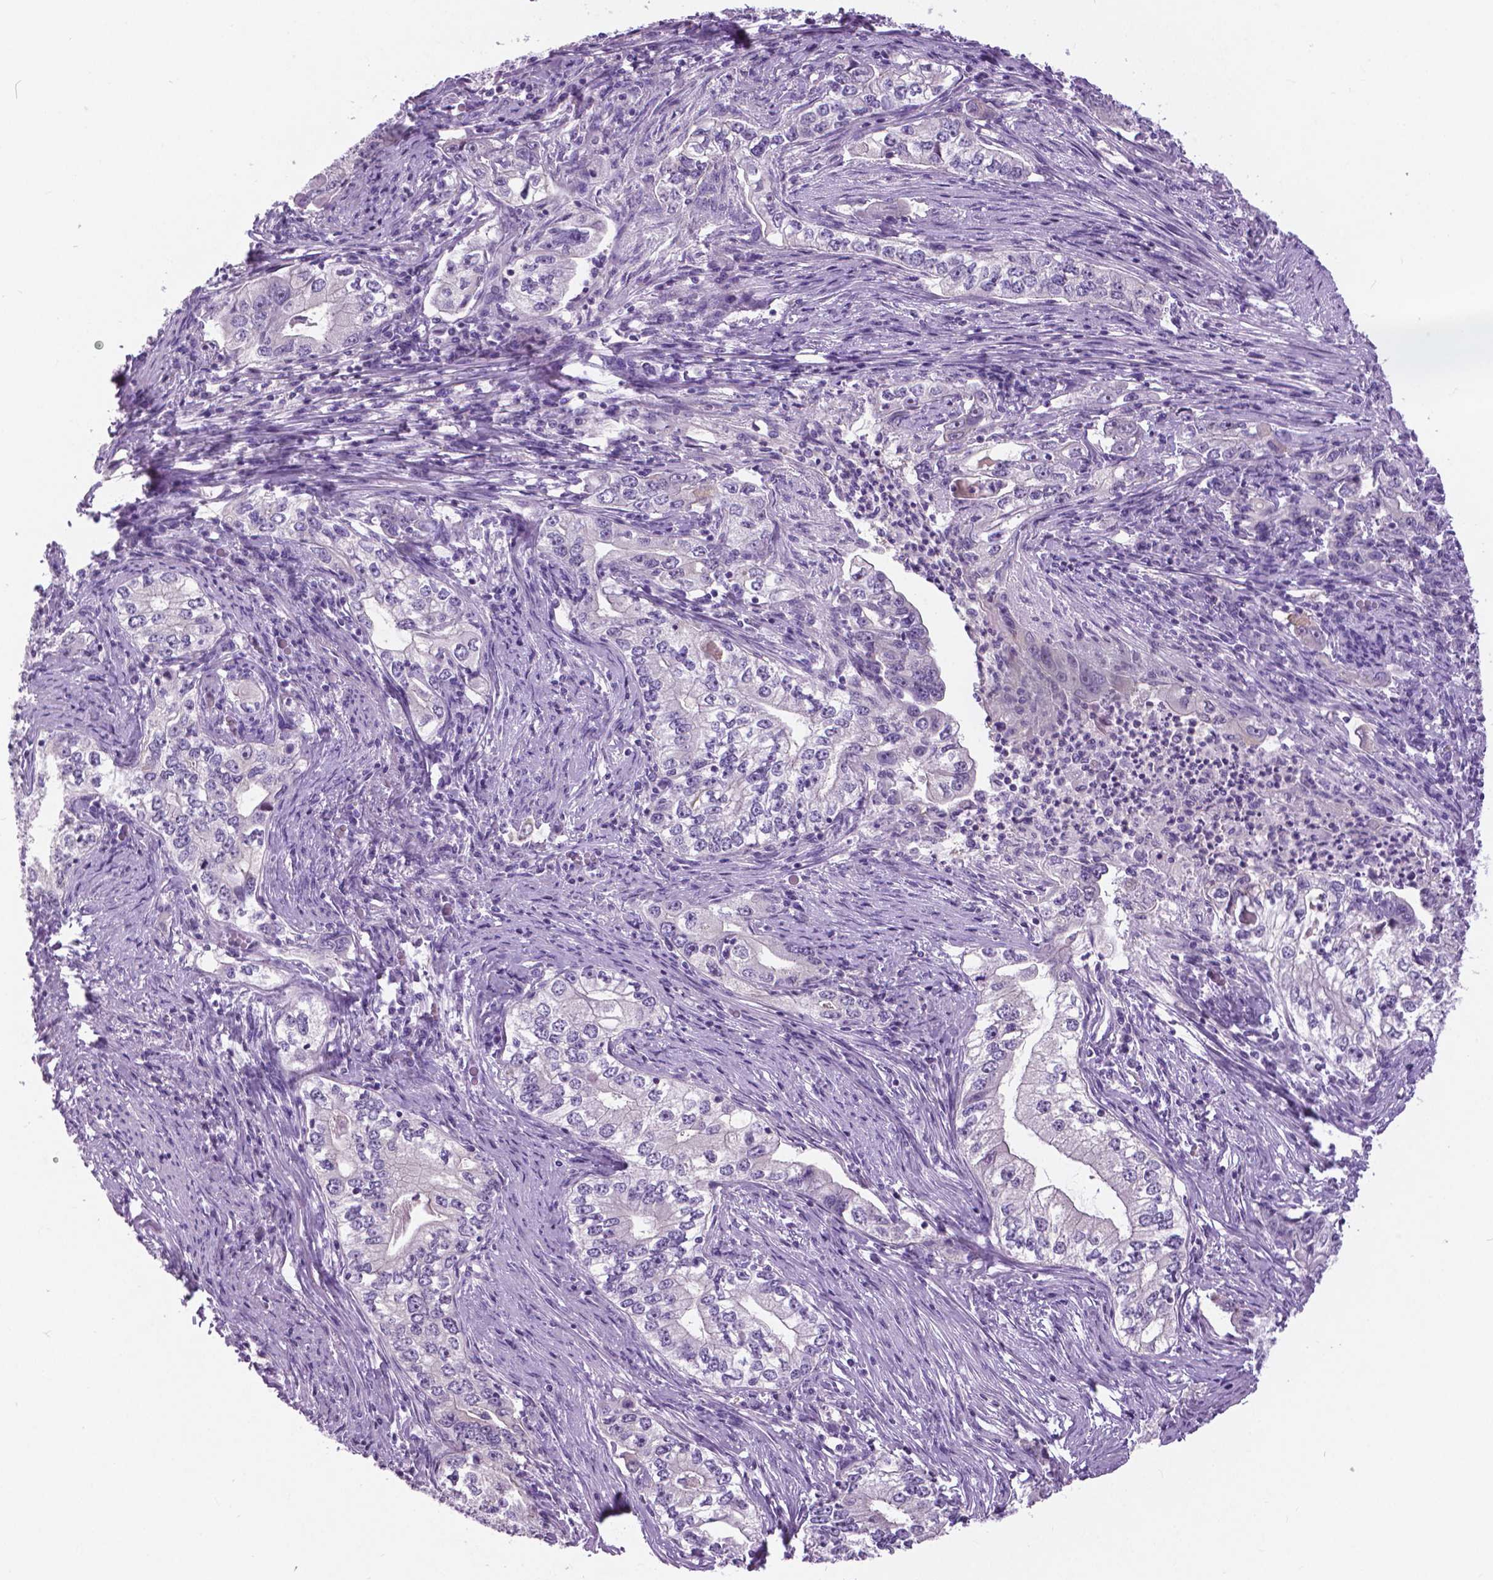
{"staining": {"intensity": "negative", "quantity": "none", "location": "none"}, "tissue": "stomach cancer", "cell_type": "Tumor cells", "image_type": "cancer", "snomed": [{"axis": "morphology", "description": "Adenocarcinoma, NOS"}, {"axis": "topography", "description": "Stomach, lower"}], "caption": "DAB (3,3'-diaminobenzidine) immunohistochemical staining of human stomach cancer (adenocarcinoma) demonstrates no significant expression in tumor cells. (Brightfield microscopy of DAB IHC at high magnification).", "gene": "TP53TG5", "patient": {"sex": "female", "age": 72}}